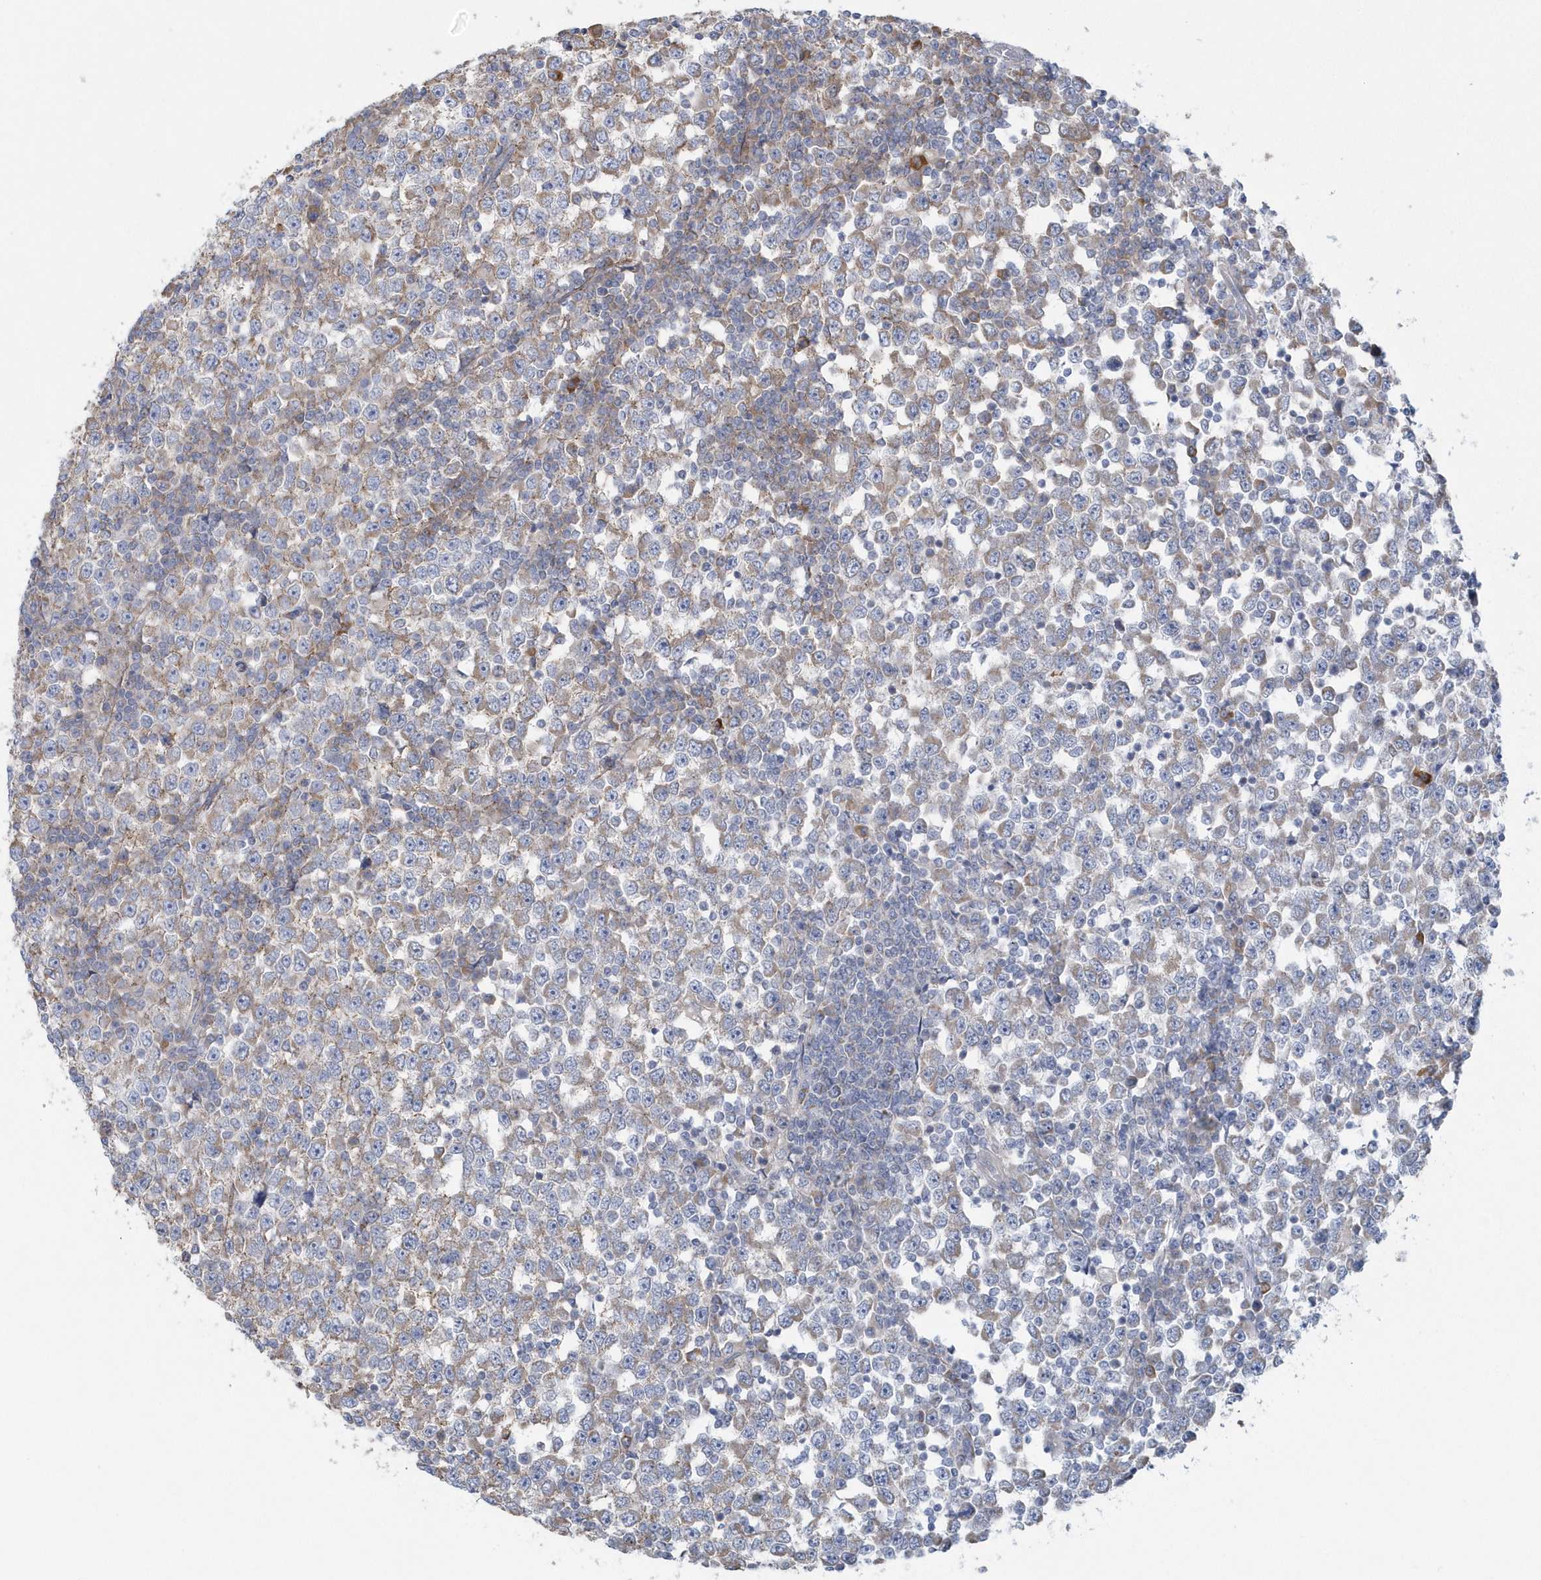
{"staining": {"intensity": "weak", "quantity": "25%-75%", "location": "cytoplasmic/membranous"}, "tissue": "testis cancer", "cell_type": "Tumor cells", "image_type": "cancer", "snomed": [{"axis": "morphology", "description": "Seminoma, NOS"}, {"axis": "topography", "description": "Testis"}], "caption": "Immunohistochemical staining of human testis cancer demonstrates weak cytoplasmic/membranous protein expression in about 25%-75% of tumor cells.", "gene": "SPATA18", "patient": {"sex": "male", "age": 65}}